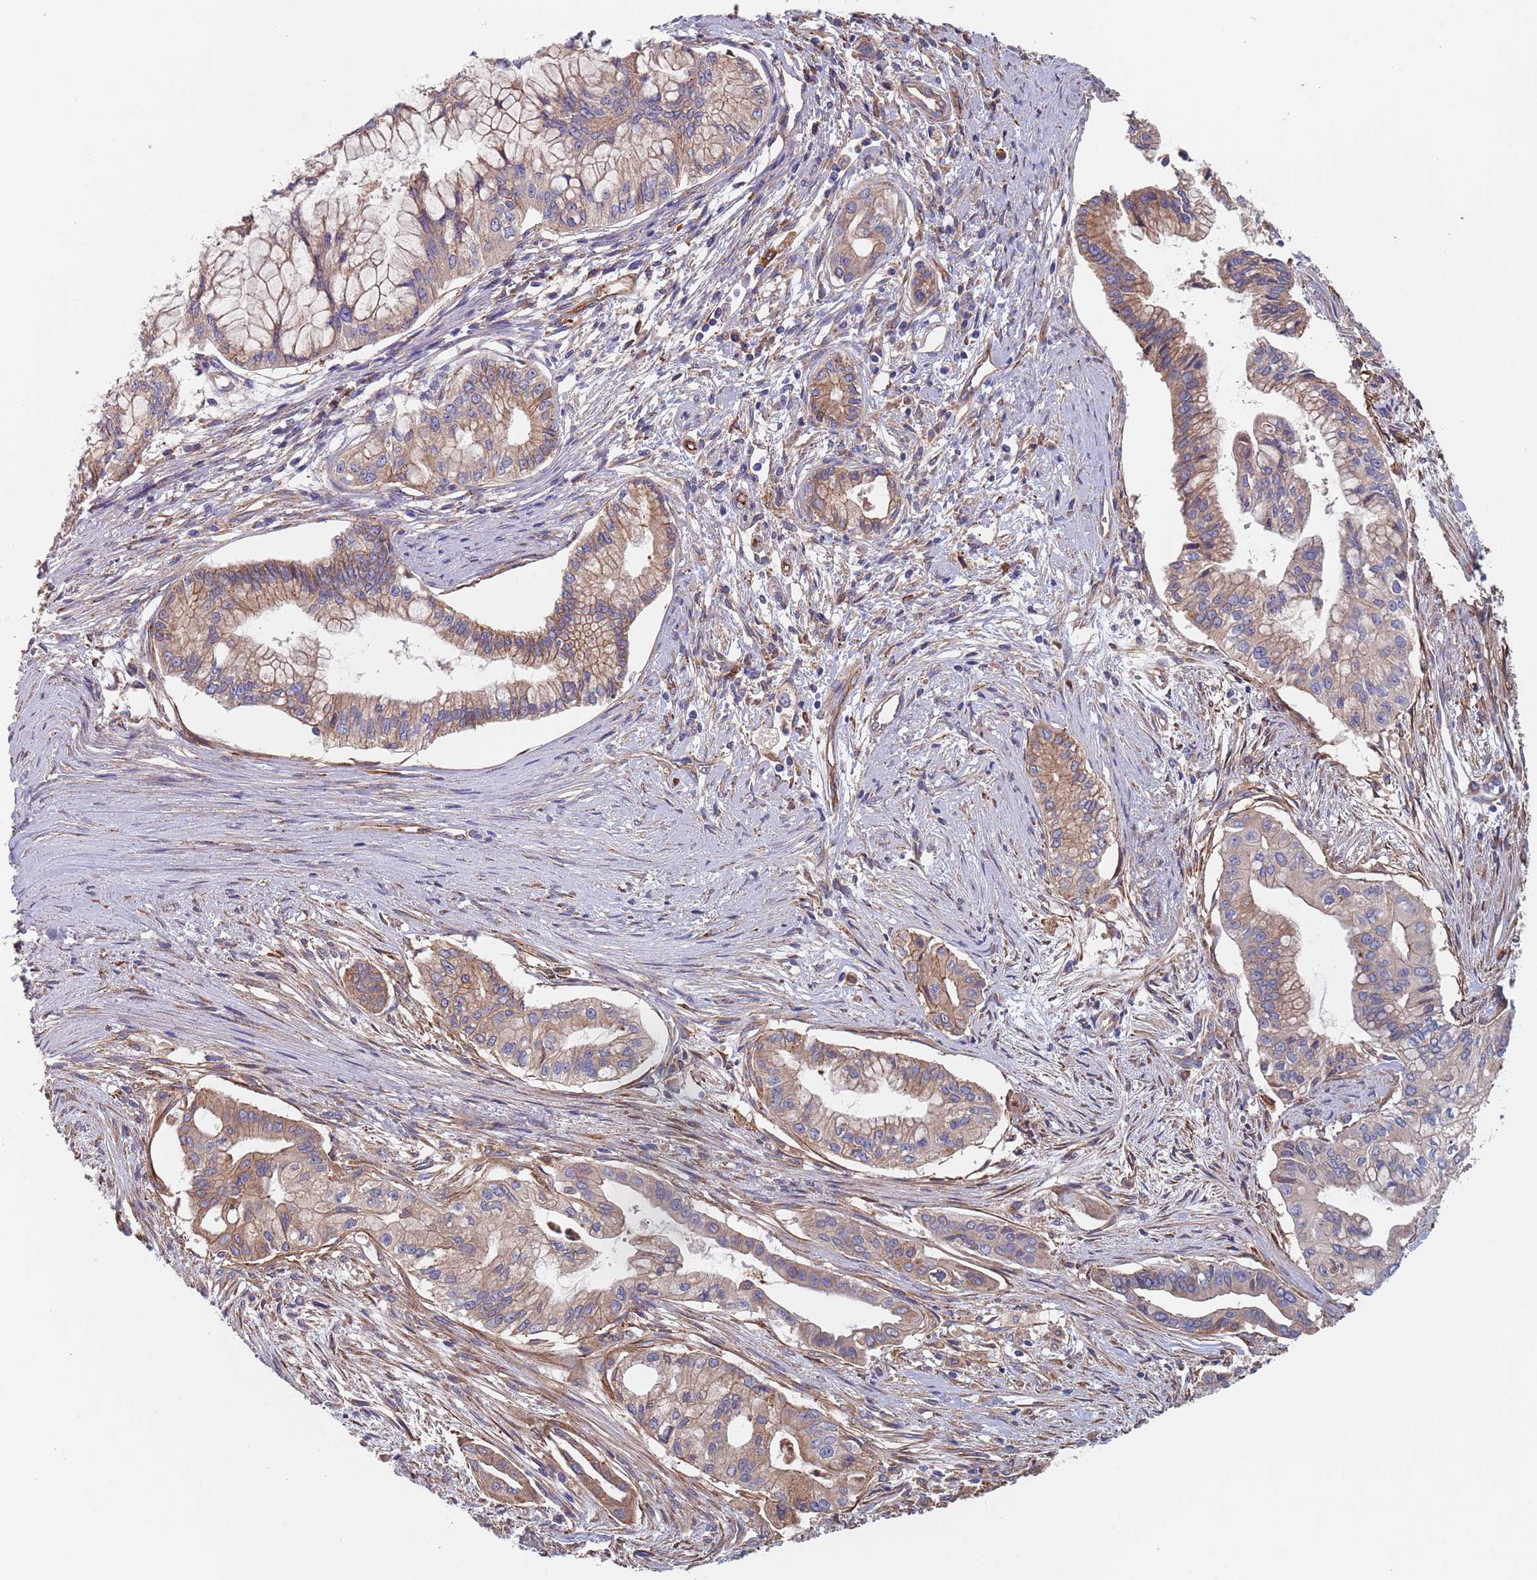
{"staining": {"intensity": "moderate", "quantity": ">75%", "location": "cytoplasmic/membranous"}, "tissue": "pancreatic cancer", "cell_type": "Tumor cells", "image_type": "cancer", "snomed": [{"axis": "morphology", "description": "Adenocarcinoma, NOS"}, {"axis": "topography", "description": "Pancreas"}], "caption": "Human adenocarcinoma (pancreatic) stained with a protein marker demonstrates moderate staining in tumor cells.", "gene": "DCUN1D3", "patient": {"sex": "male", "age": 46}}